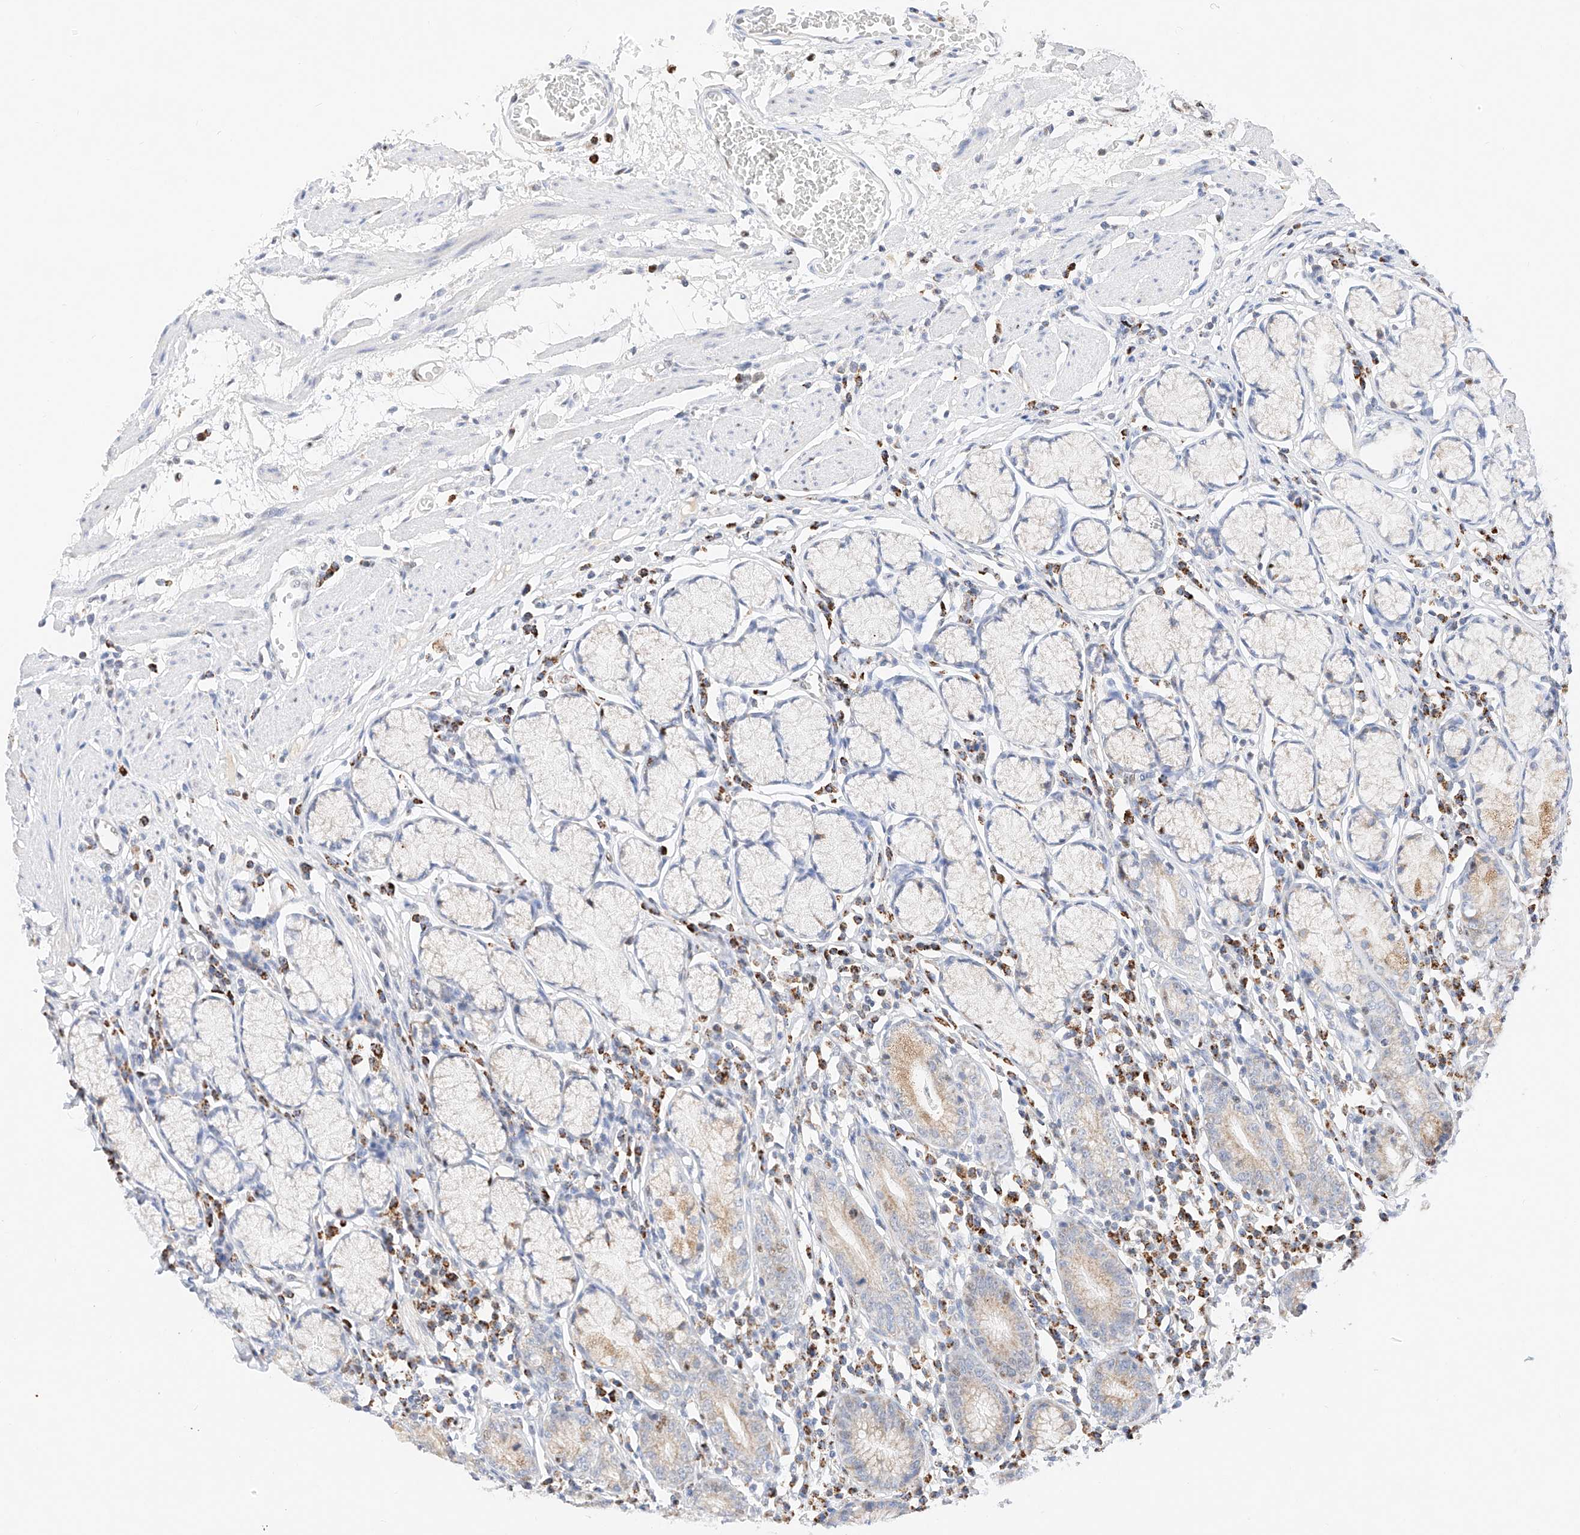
{"staining": {"intensity": "moderate", "quantity": "25%-75%", "location": "cytoplasmic/membranous"}, "tissue": "stomach", "cell_type": "Glandular cells", "image_type": "normal", "snomed": [{"axis": "morphology", "description": "Normal tissue, NOS"}, {"axis": "topography", "description": "Stomach"}], "caption": "Protein staining demonstrates moderate cytoplasmic/membranous expression in about 25%-75% of glandular cells in normal stomach. (brown staining indicates protein expression, while blue staining denotes nuclei).", "gene": "NRF1", "patient": {"sex": "male", "age": 55}}